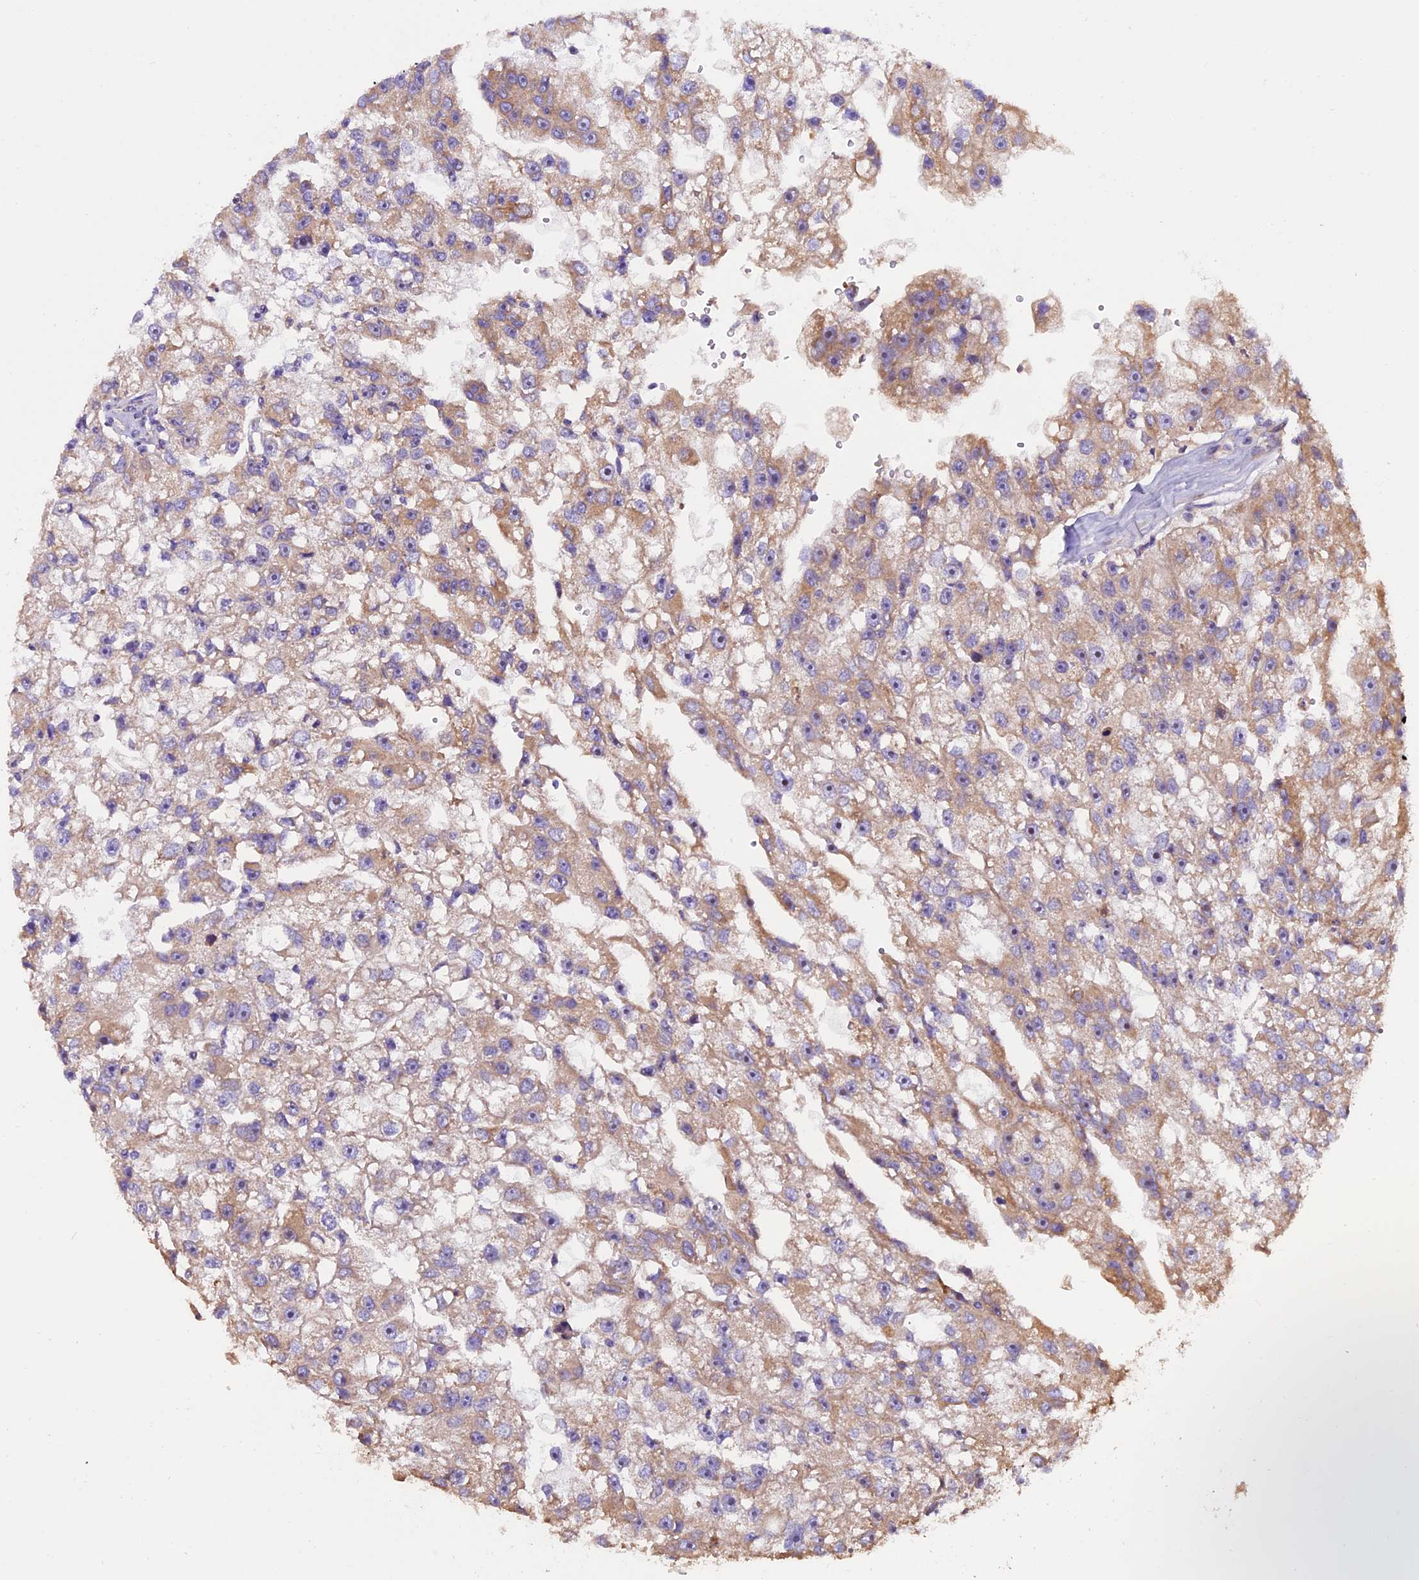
{"staining": {"intensity": "moderate", "quantity": "25%-75%", "location": "cytoplasmic/membranous"}, "tissue": "renal cancer", "cell_type": "Tumor cells", "image_type": "cancer", "snomed": [{"axis": "morphology", "description": "Adenocarcinoma, NOS"}, {"axis": "topography", "description": "Kidney"}], "caption": "This is an image of immunohistochemistry (IHC) staining of renal cancer, which shows moderate positivity in the cytoplasmic/membranous of tumor cells.", "gene": "FRY", "patient": {"sex": "male", "age": 63}}